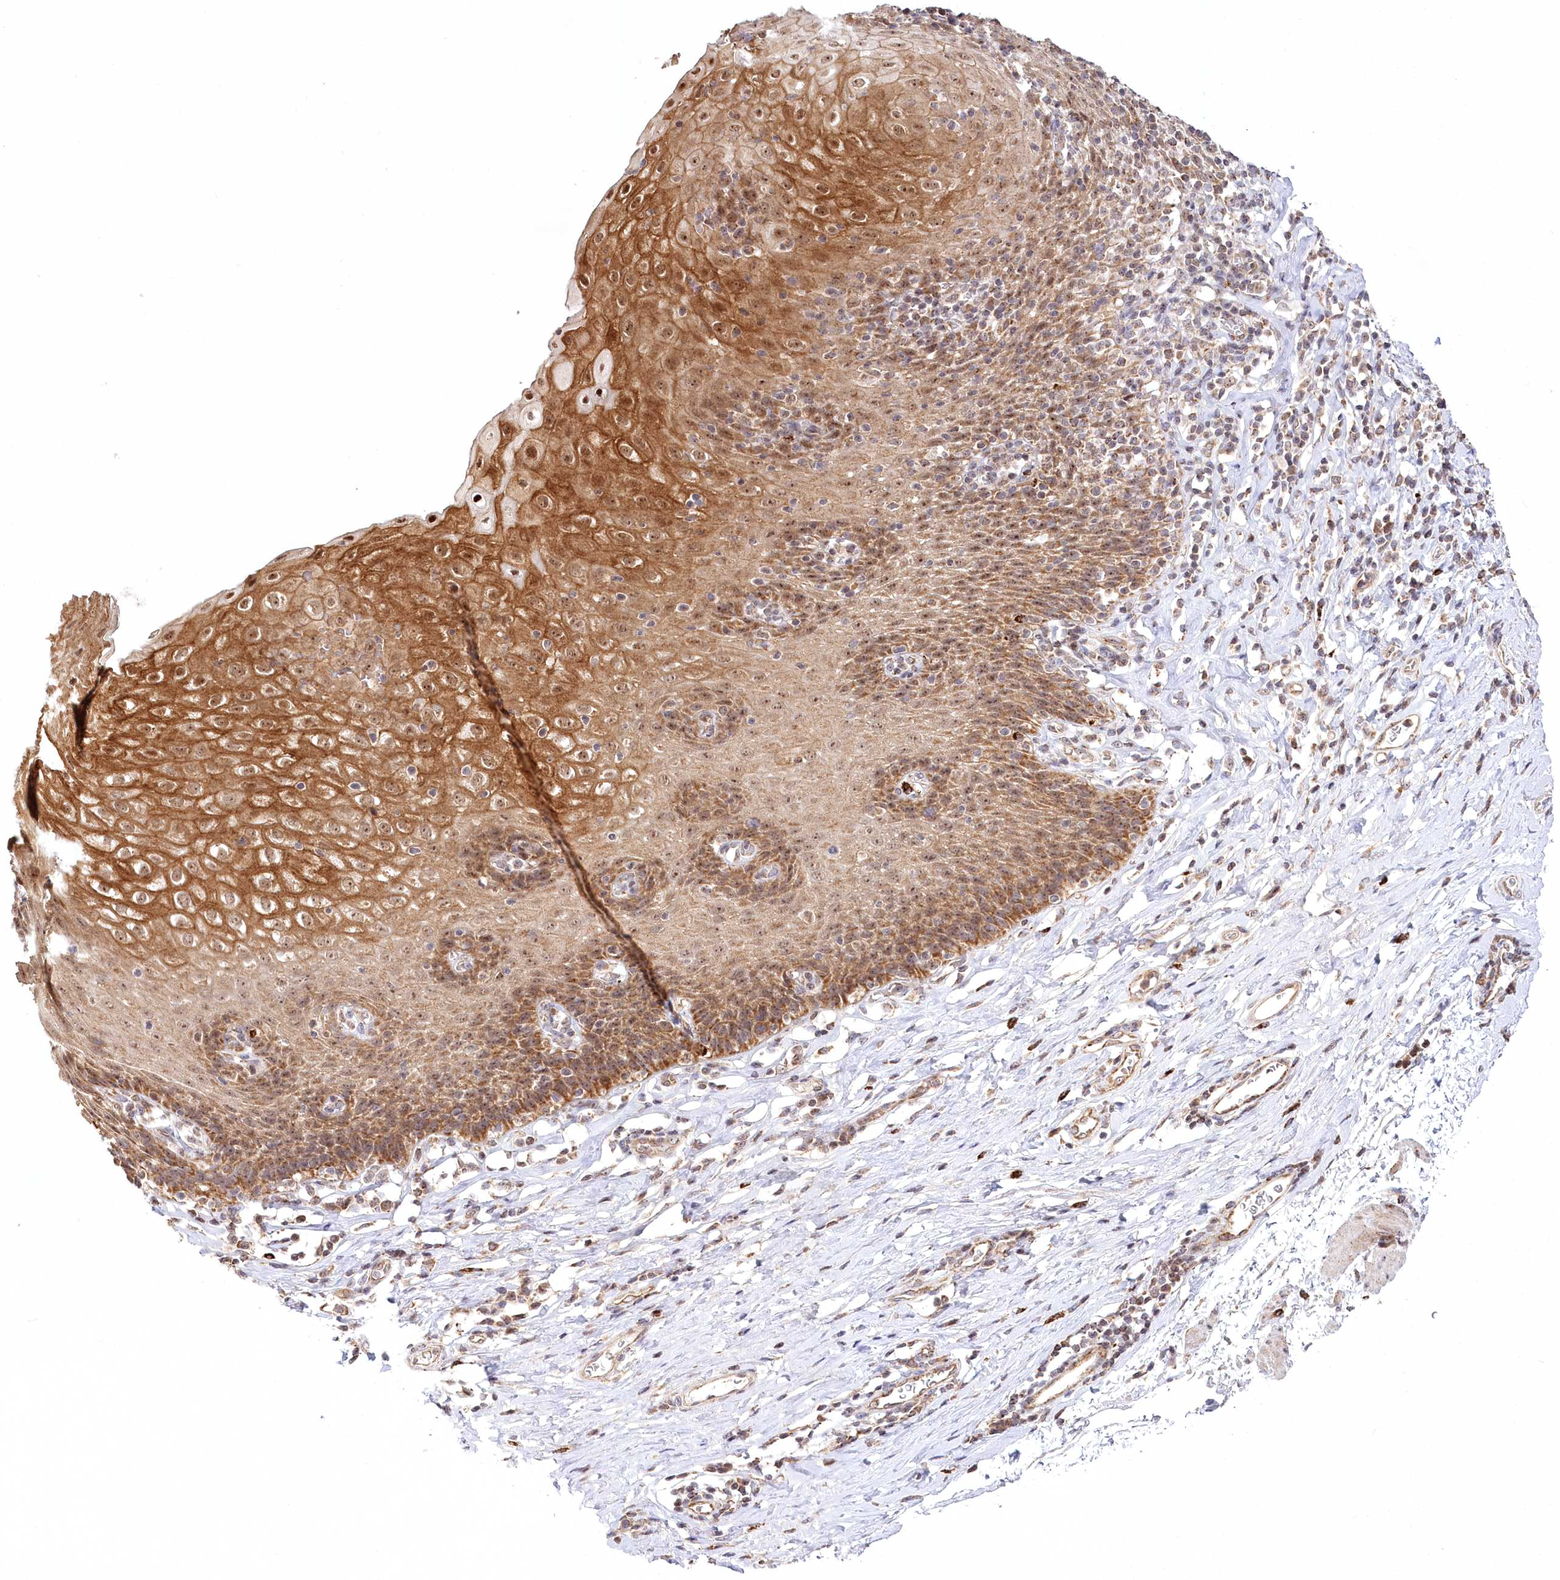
{"staining": {"intensity": "moderate", "quantity": ">75%", "location": "cytoplasmic/membranous,nuclear"}, "tissue": "esophagus", "cell_type": "Squamous epithelial cells", "image_type": "normal", "snomed": [{"axis": "morphology", "description": "Normal tissue, NOS"}, {"axis": "topography", "description": "Esophagus"}], "caption": "About >75% of squamous epithelial cells in unremarkable esophagus display moderate cytoplasmic/membranous,nuclear protein positivity as visualized by brown immunohistochemical staining.", "gene": "RTN4IP1", "patient": {"sex": "female", "age": 61}}